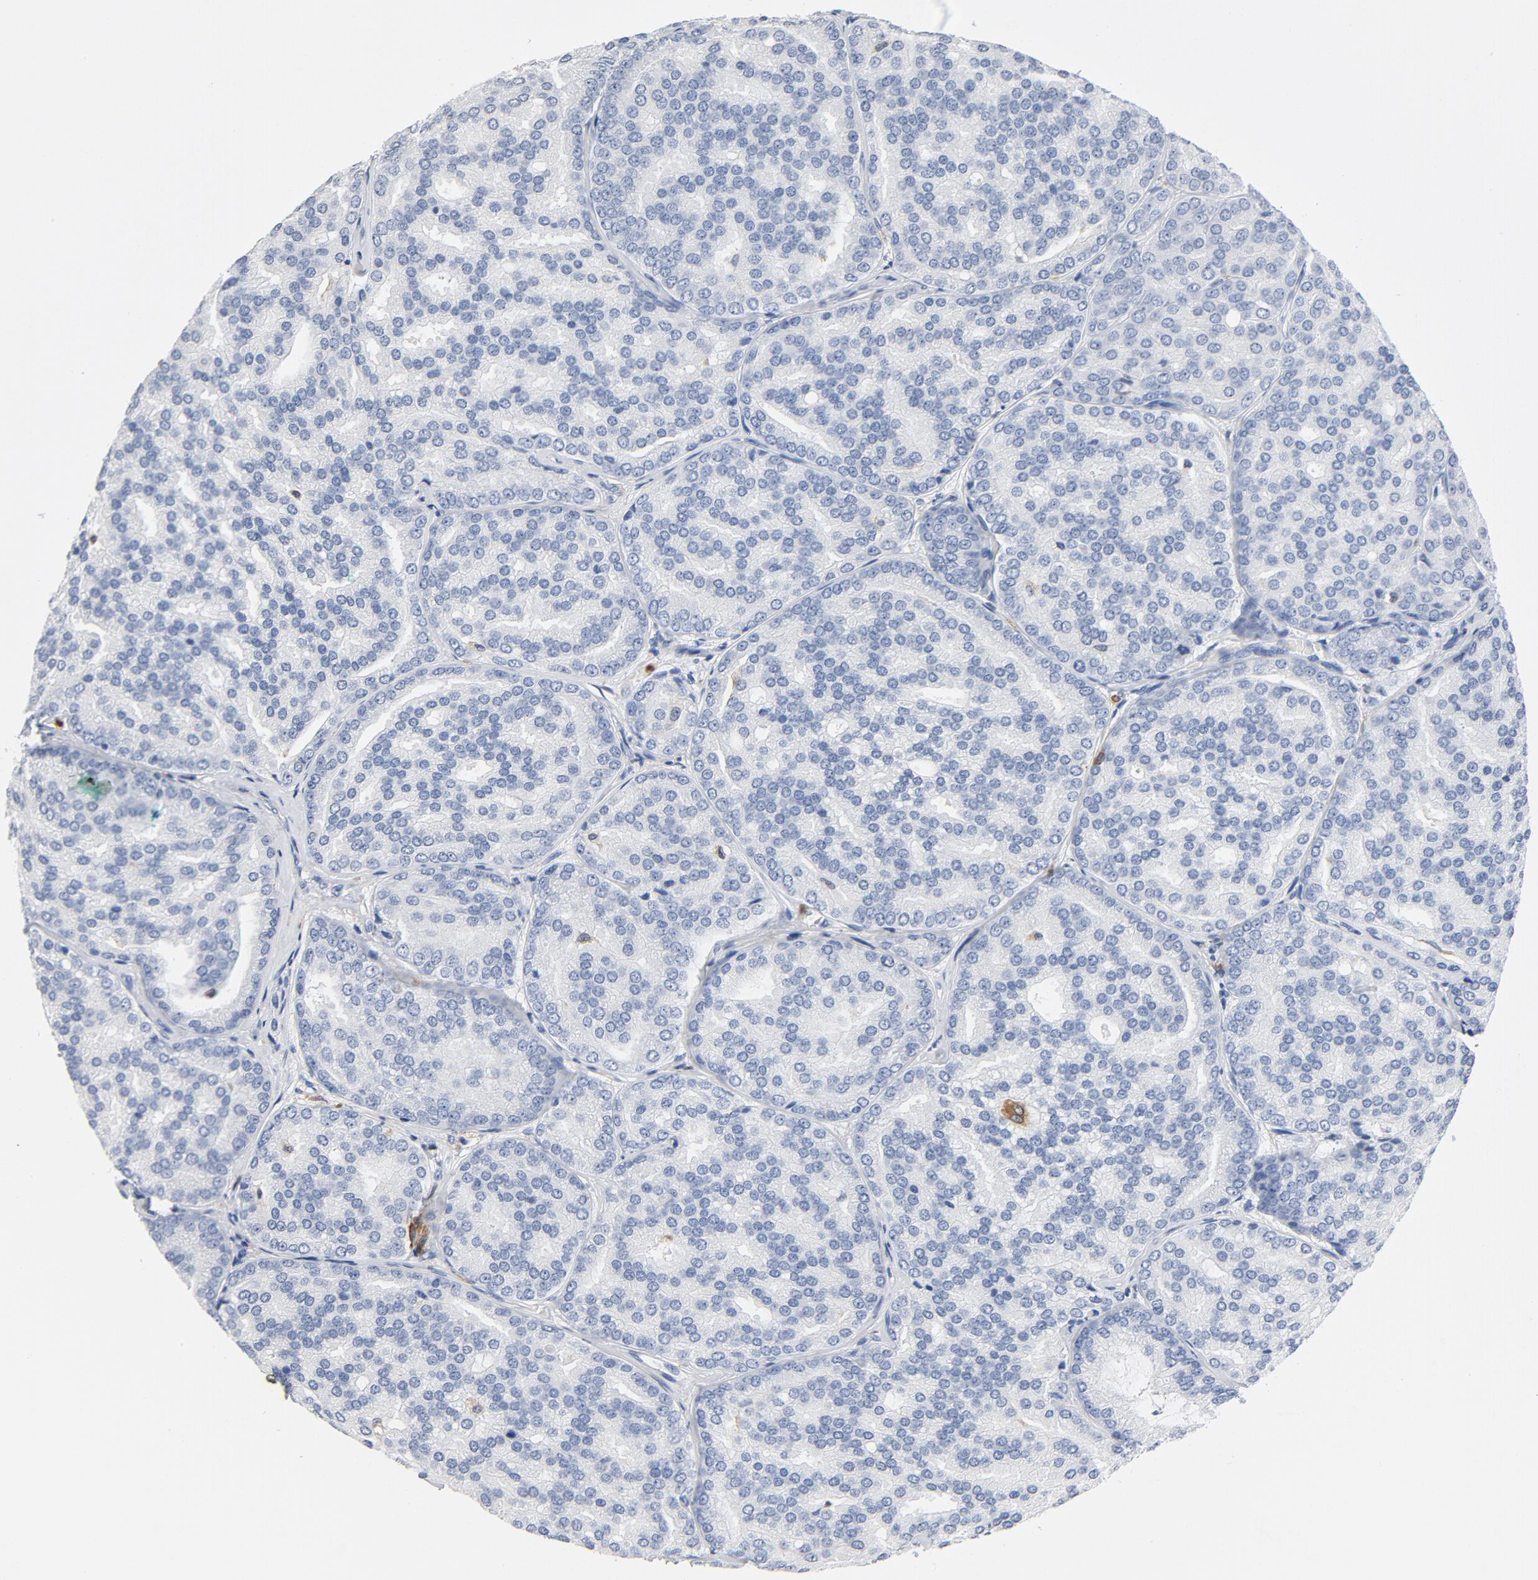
{"staining": {"intensity": "negative", "quantity": "none", "location": "none"}, "tissue": "prostate cancer", "cell_type": "Tumor cells", "image_type": "cancer", "snomed": [{"axis": "morphology", "description": "Adenocarcinoma, High grade"}, {"axis": "topography", "description": "Prostate"}], "caption": "Immunohistochemistry micrograph of prostate adenocarcinoma (high-grade) stained for a protein (brown), which displays no expression in tumor cells.", "gene": "NCF1", "patient": {"sex": "male", "age": 64}}